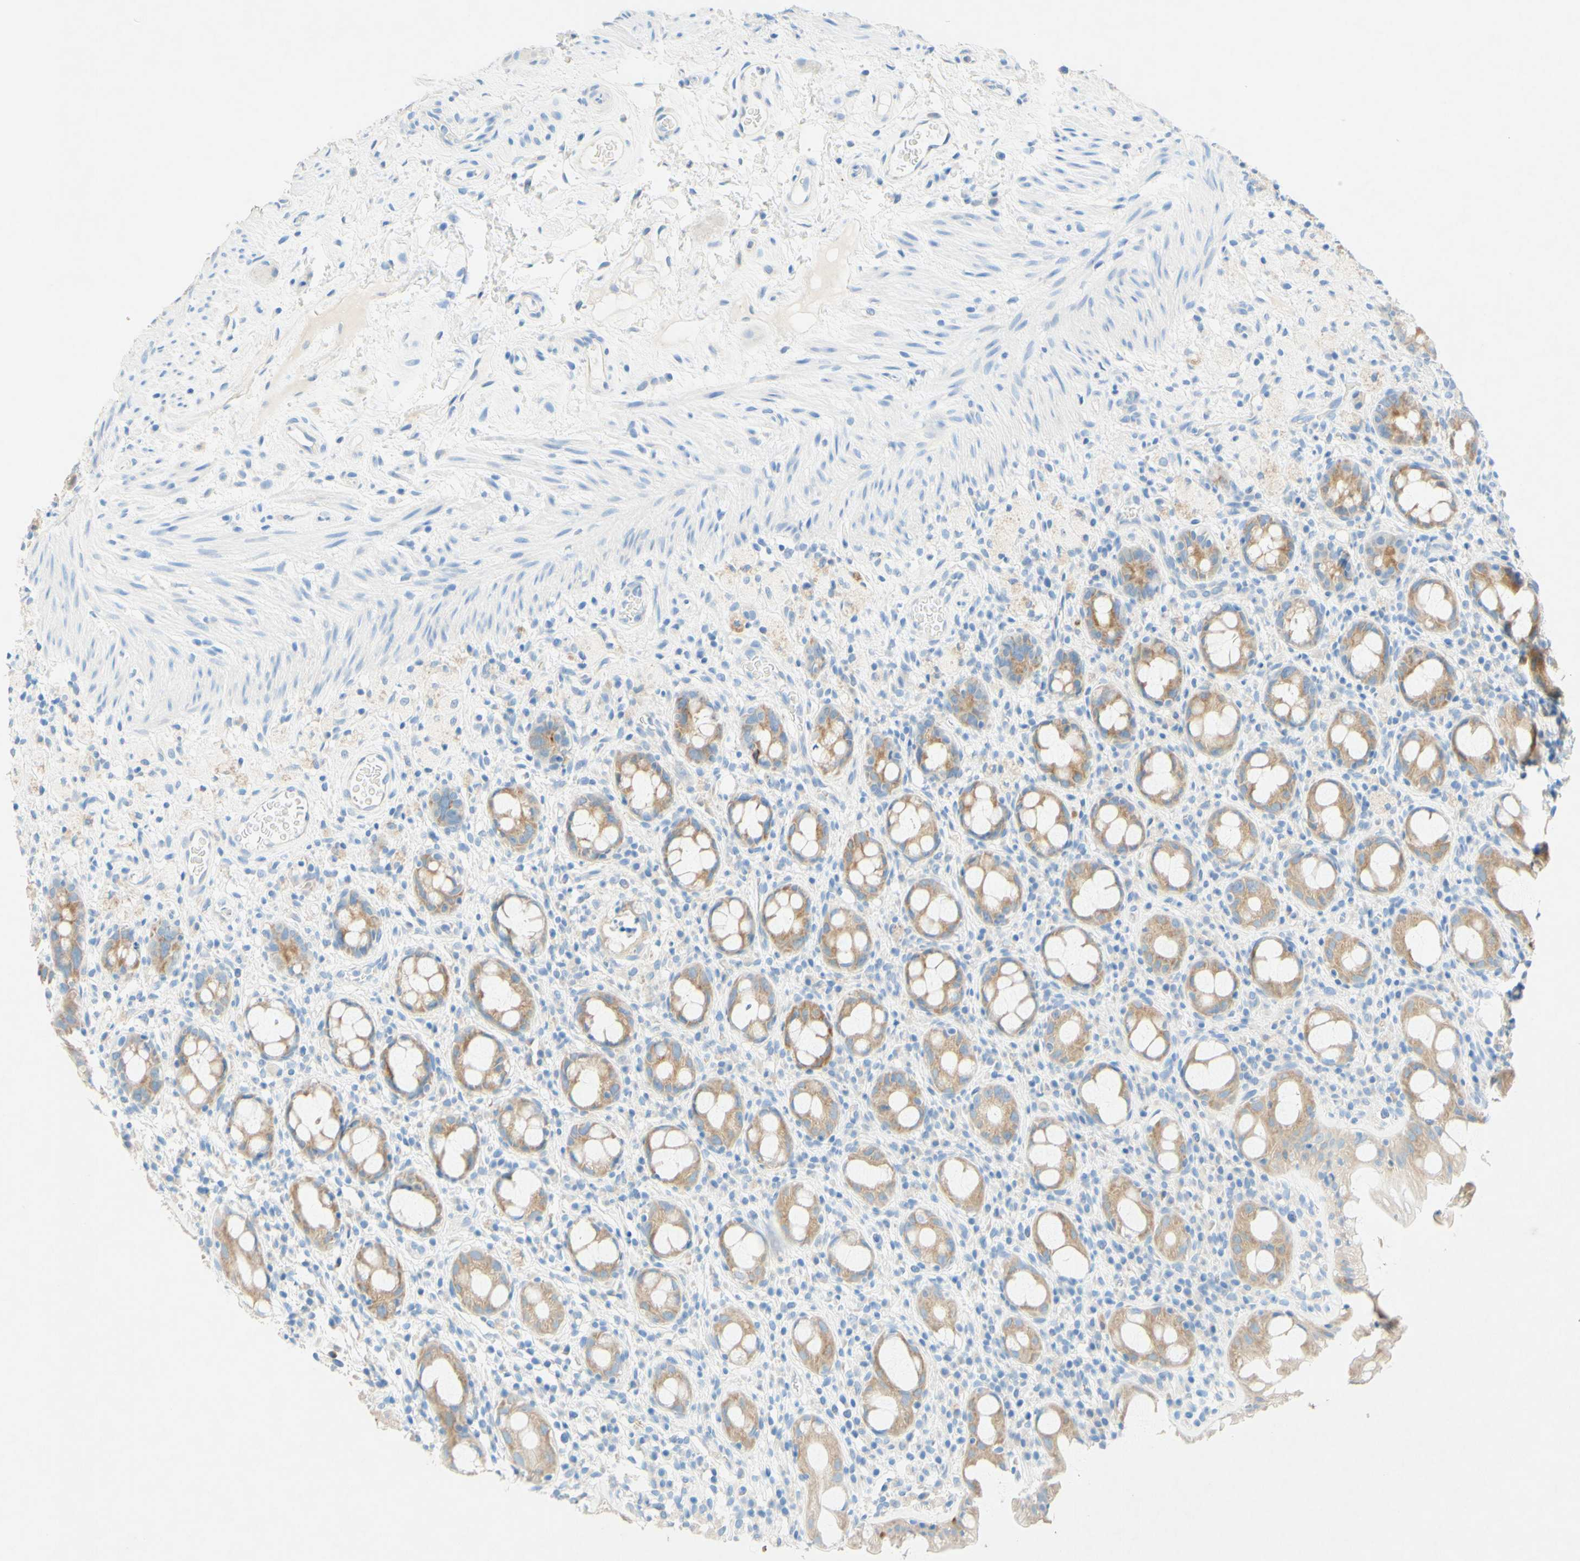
{"staining": {"intensity": "weak", "quantity": ">75%", "location": "cytoplasmic/membranous"}, "tissue": "rectum", "cell_type": "Glandular cells", "image_type": "normal", "snomed": [{"axis": "morphology", "description": "Normal tissue, NOS"}, {"axis": "topography", "description": "Rectum"}], "caption": "A brown stain labels weak cytoplasmic/membranous staining of a protein in glandular cells of benign human rectum. (DAB (3,3'-diaminobenzidine) IHC, brown staining for protein, blue staining for nuclei).", "gene": "SLC46A1", "patient": {"sex": "male", "age": 92}}